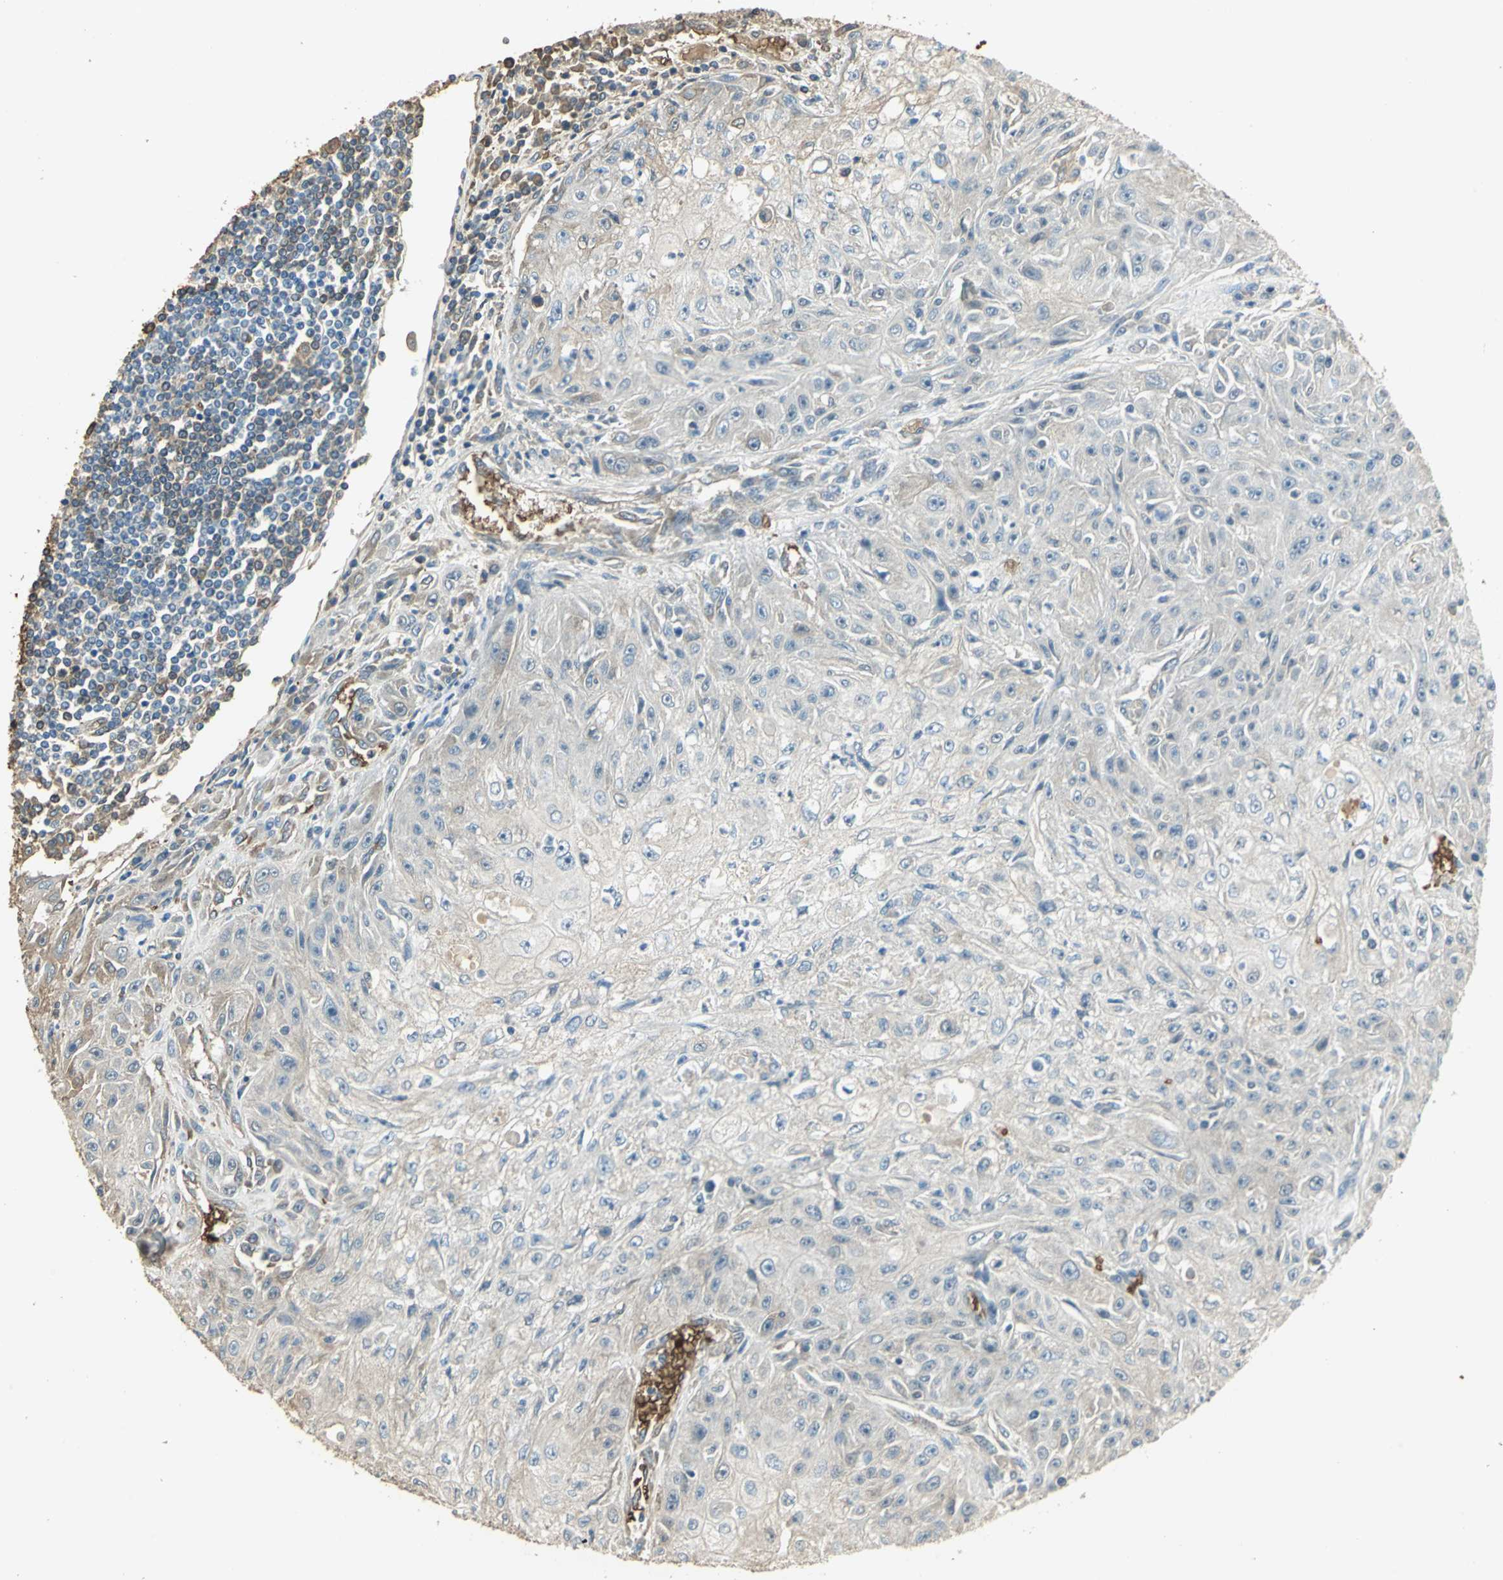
{"staining": {"intensity": "moderate", "quantity": "<25%", "location": "cytoplasmic/membranous"}, "tissue": "skin cancer", "cell_type": "Tumor cells", "image_type": "cancer", "snomed": [{"axis": "morphology", "description": "Squamous cell carcinoma, NOS"}, {"axis": "topography", "description": "Skin"}], "caption": "Brown immunohistochemical staining in human squamous cell carcinoma (skin) exhibits moderate cytoplasmic/membranous staining in about <25% of tumor cells.", "gene": "DDAH1", "patient": {"sex": "male", "age": 75}}